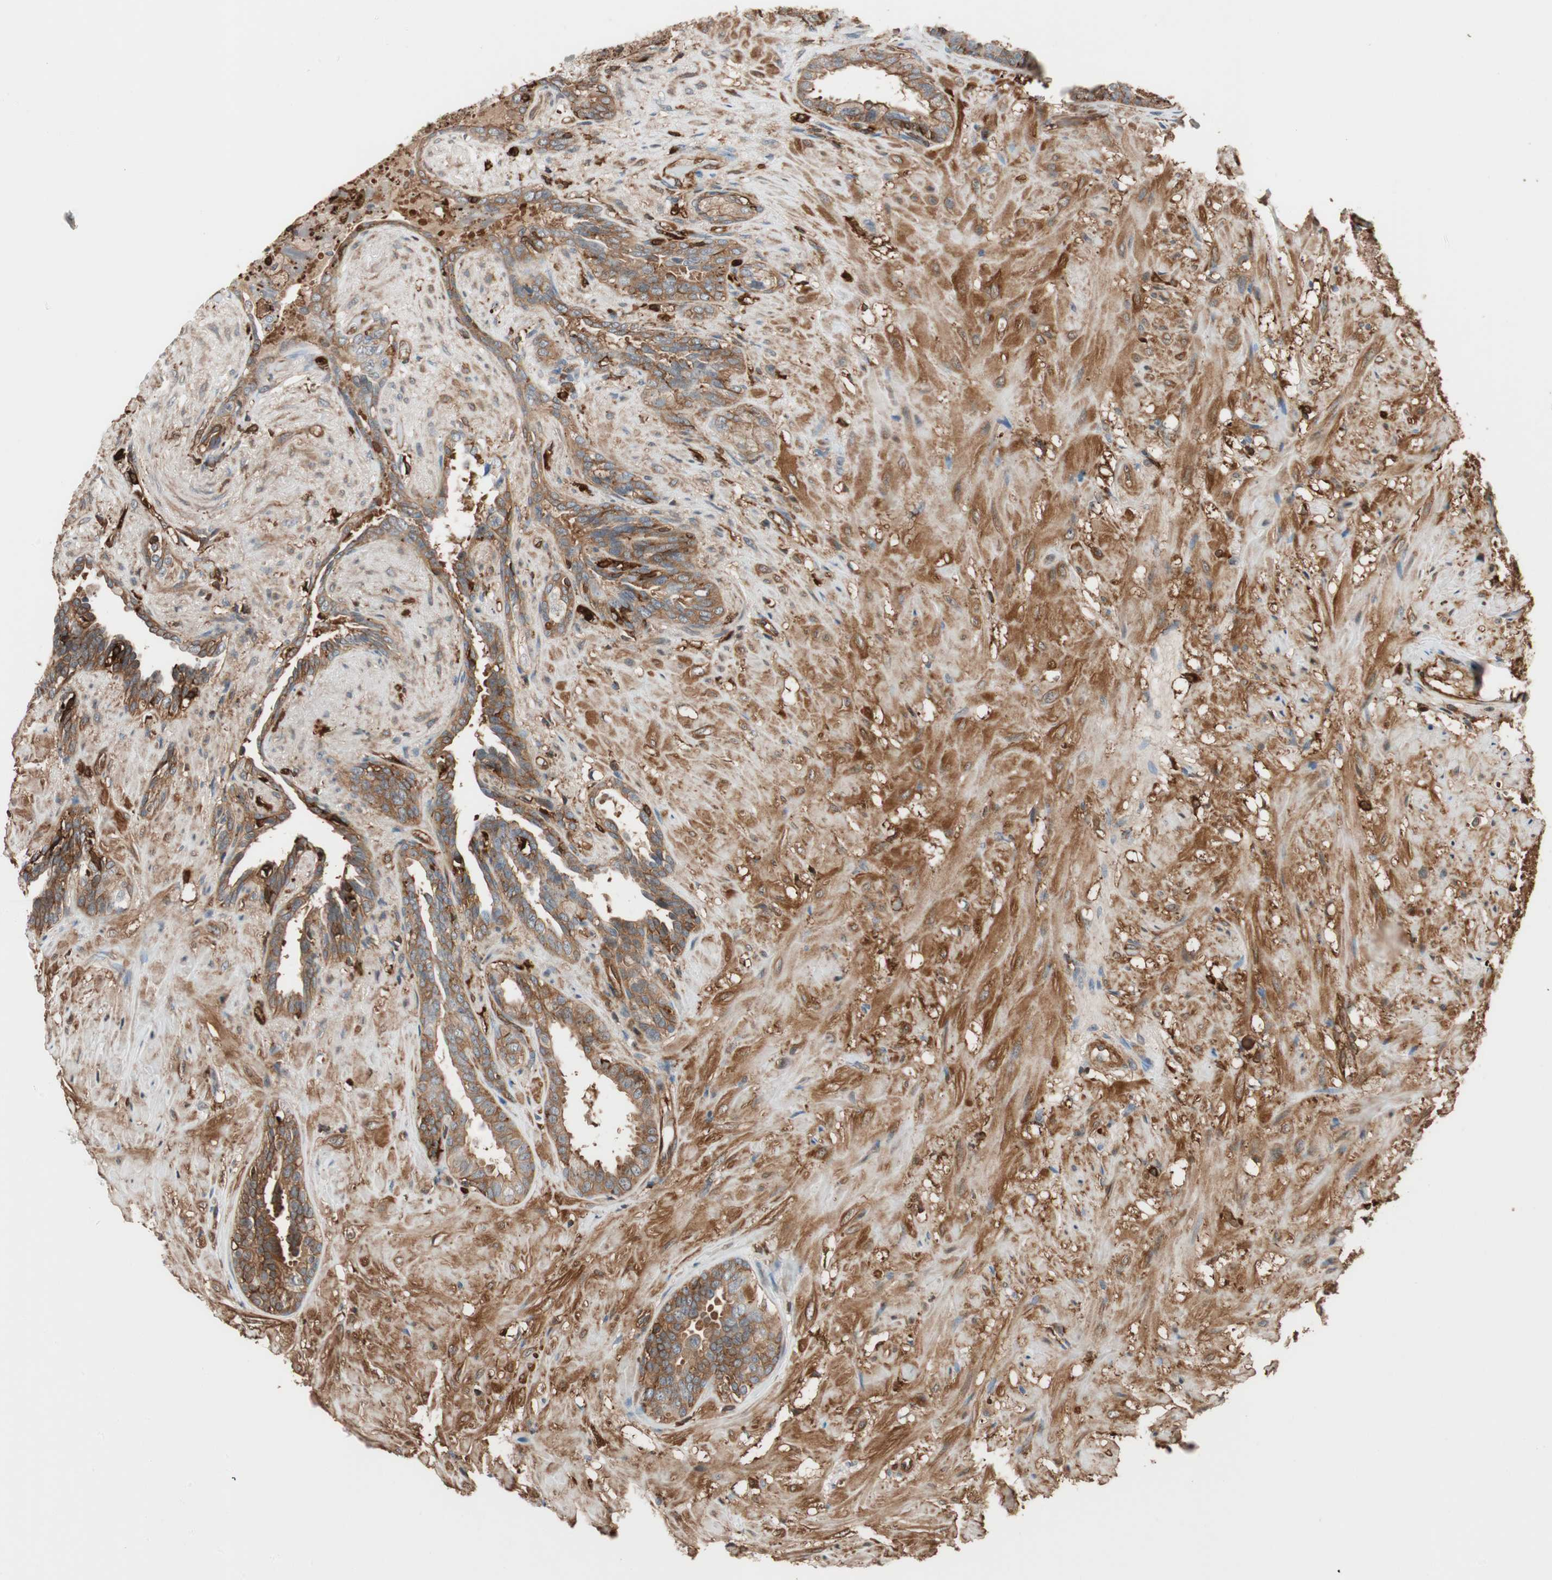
{"staining": {"intensity": "moderate", "quantity": ">75%", "location": "cytoplasmic/membranous"}, "tissue": "seminal vesicle", "cell_type": "Glandular cells", "image_type": "normal", "snomed": [{"axis": "morphology", "description": "Normal tissue, NOS"}, {"axis": "topography", "description": "Seminal veicle"}], "caption": "Moderate cytoplasmic/membranous staining for a protein is identified in about >75% of glandular cells of benign seminal vesicle using immunohistochemistry.", "gene": "VASP", "patient": {"sex": "male", "age": 61}}